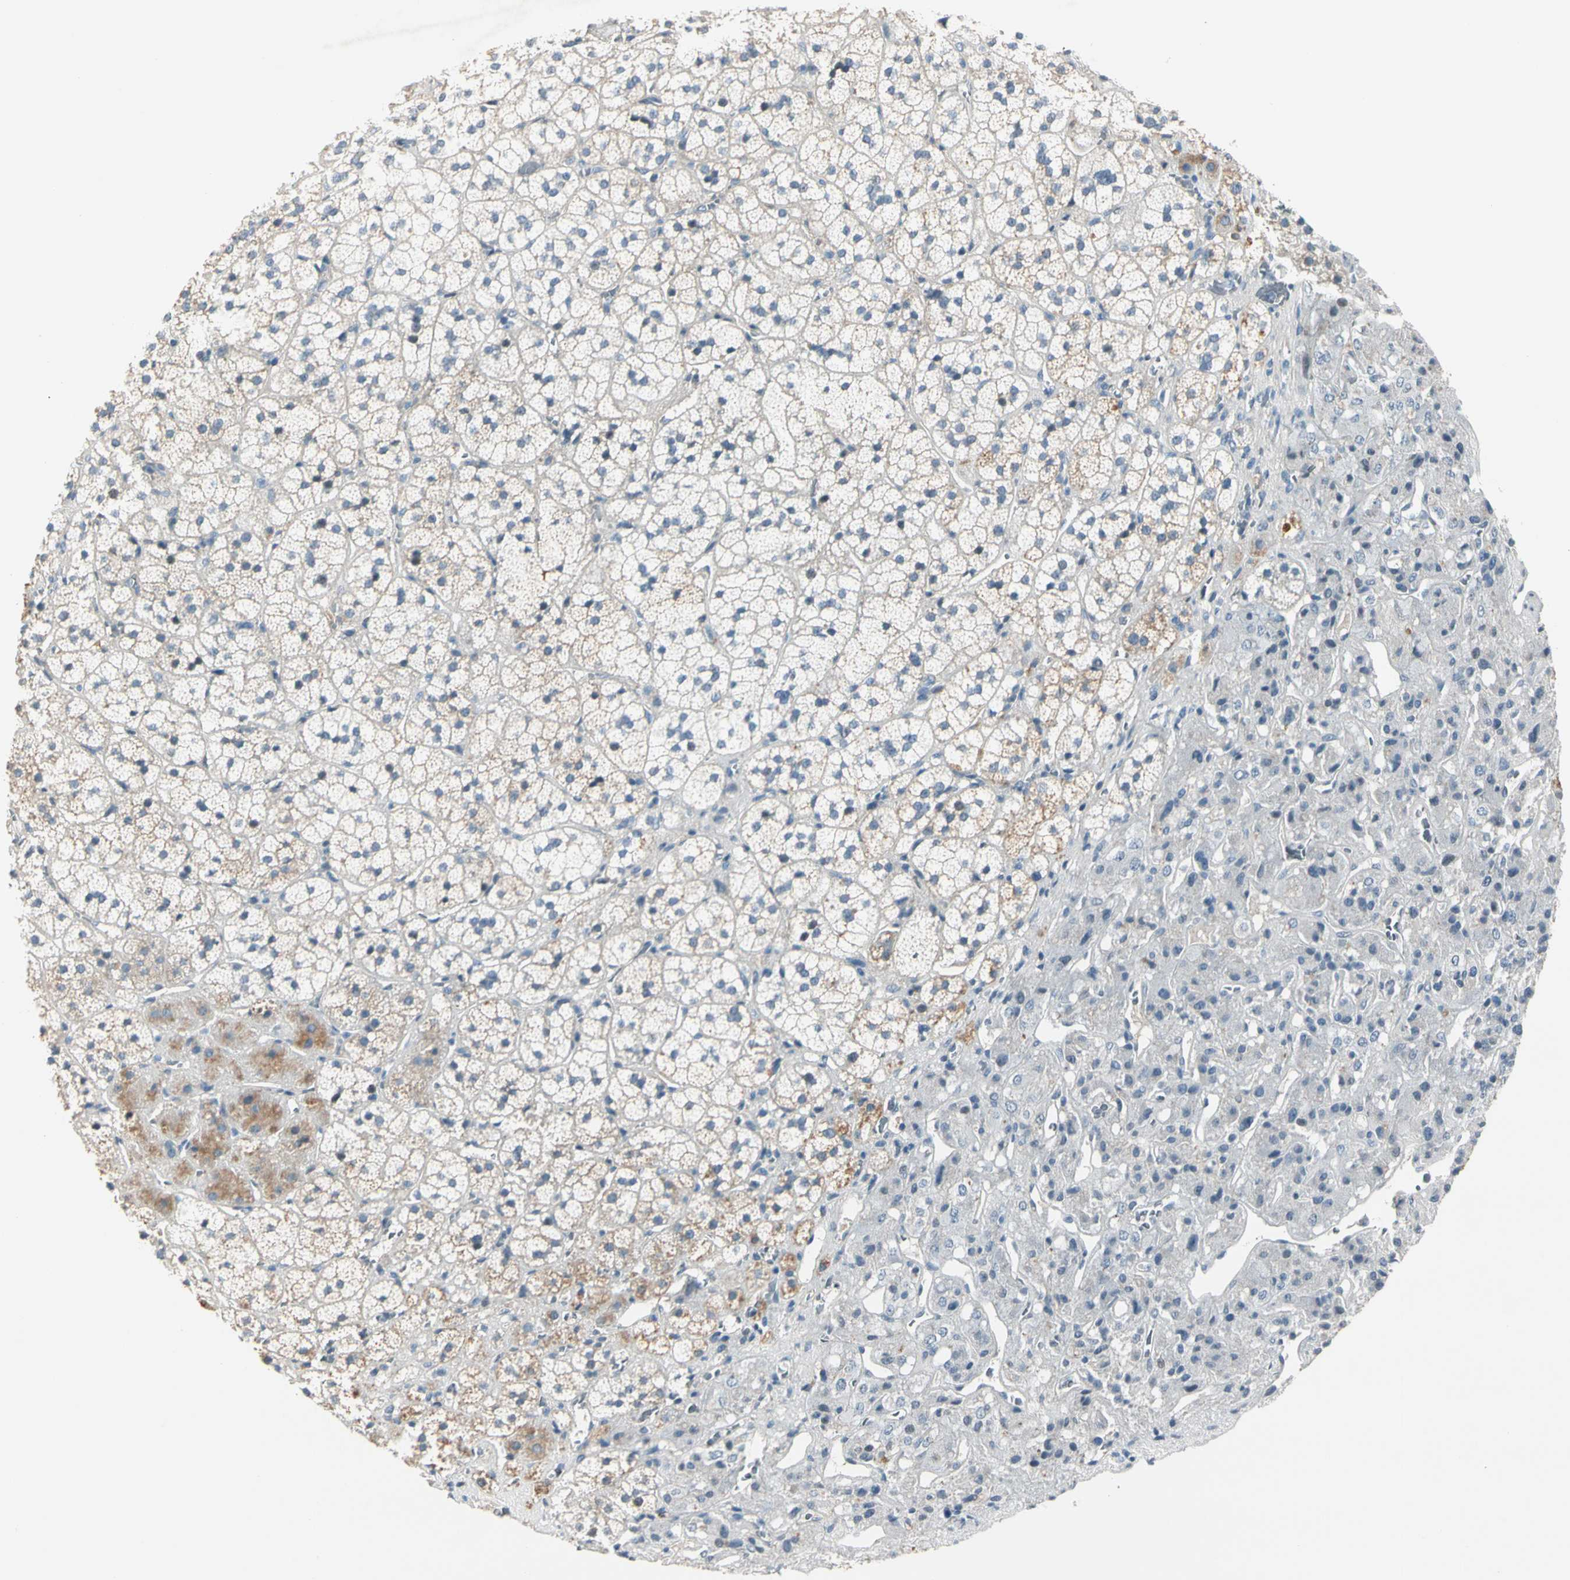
{"staining": {"intensity": "negative", "quantity": "none", "location": "none"}, "tissue": "adrenal gland", "cell_type": "Glandular cells", "image_type": "normal", "snomed": [{"axis": "morphology", "description": "Normal tissue, NOS"}, {"axis": "topography", "description": "Adrenal gland"}], "caption": "High magnification brightfield microscopy of benign adrenal gland stained with DAB (3,3'-diaminobenzidine) (brown) and counterstained with hematoxylin (blue): glandular cells show no significant staining. The staining is performed using DAB (3,3'-diaminobenzidine) brown chromogen with nuclei counter-stained in using hematoxylin.", "gene": "SERPIND1", "patient": {"sex": "female", "age": 44}}